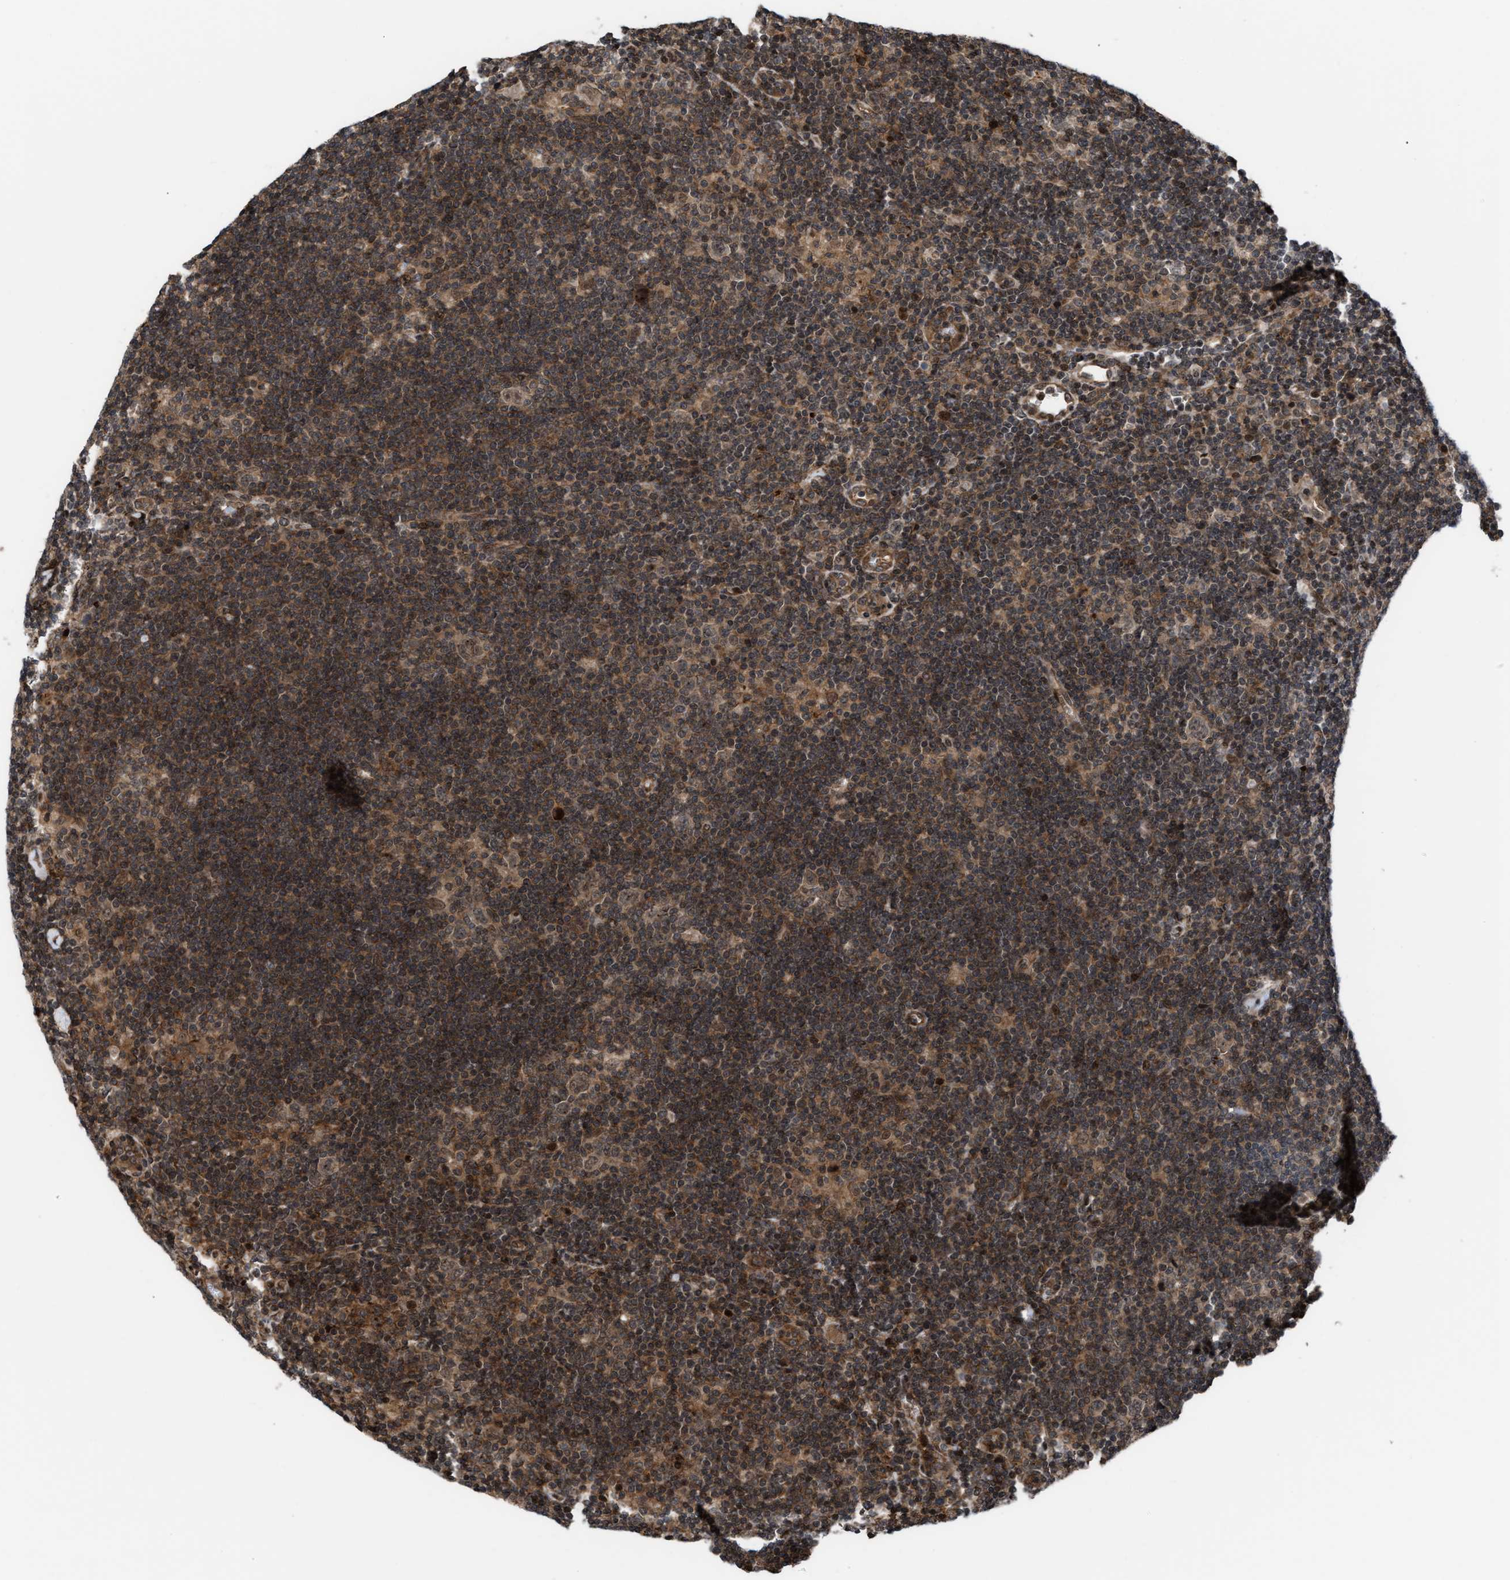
{"staining": {"intensity": "weak", "quantity": ">75%", "location": "nuclear"}, "tissue": "lymphoma", "cell_type": "Tumor cells", "image_type": "cancer", "snomed": [{"axis": "morphology", "description": "Hodgkin's disease, NOS"}, {"axis": "topography", "description": "Lymph node"}], "caption": "Lymphoma stained for a protein exhibits weak nuclear positivity in tumor cells. (brown staining indicates protein expression, while blue staining denotes nuclei).", "gene": "STAU2", "patient": {"sex": "female", "age": 57}}